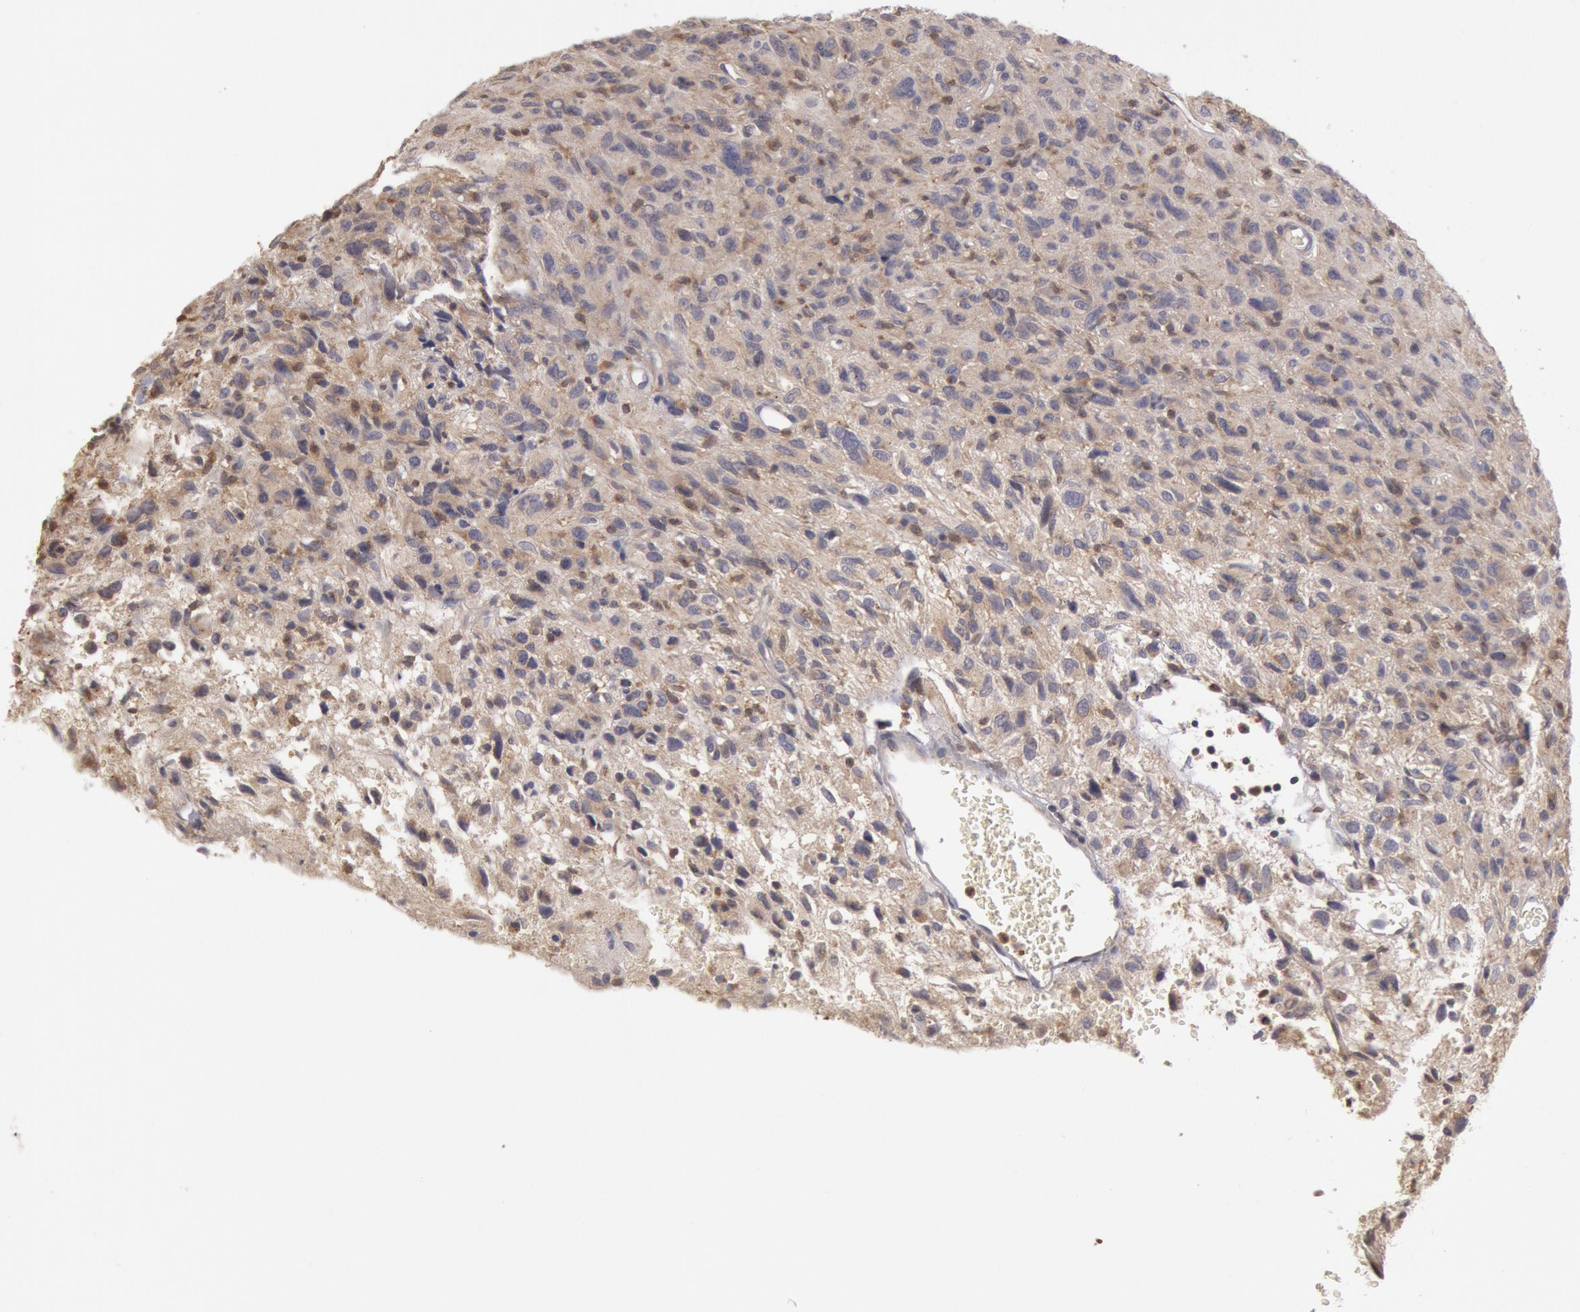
{"staining": {"intensity": "moderate", "quantity": "<25%", "location": "cytoplasmic/membranous"}, "tissue": "glioma", "cell_type": "Tumor cells", "image_type": "cancer", "snomed": [{"axis": "morphology", "description": "Glioma, malignant, High grade"}, {"axis": "topography", "description": "Brain"}], "caption": "Glioma was stained to show a protein in brown. There is low levels of moderate cytoplasmic/membranous staining in about <25% of tumor cells.", "gene": "PLA2G6", "patient": {"sex": "female", "age": 60}}